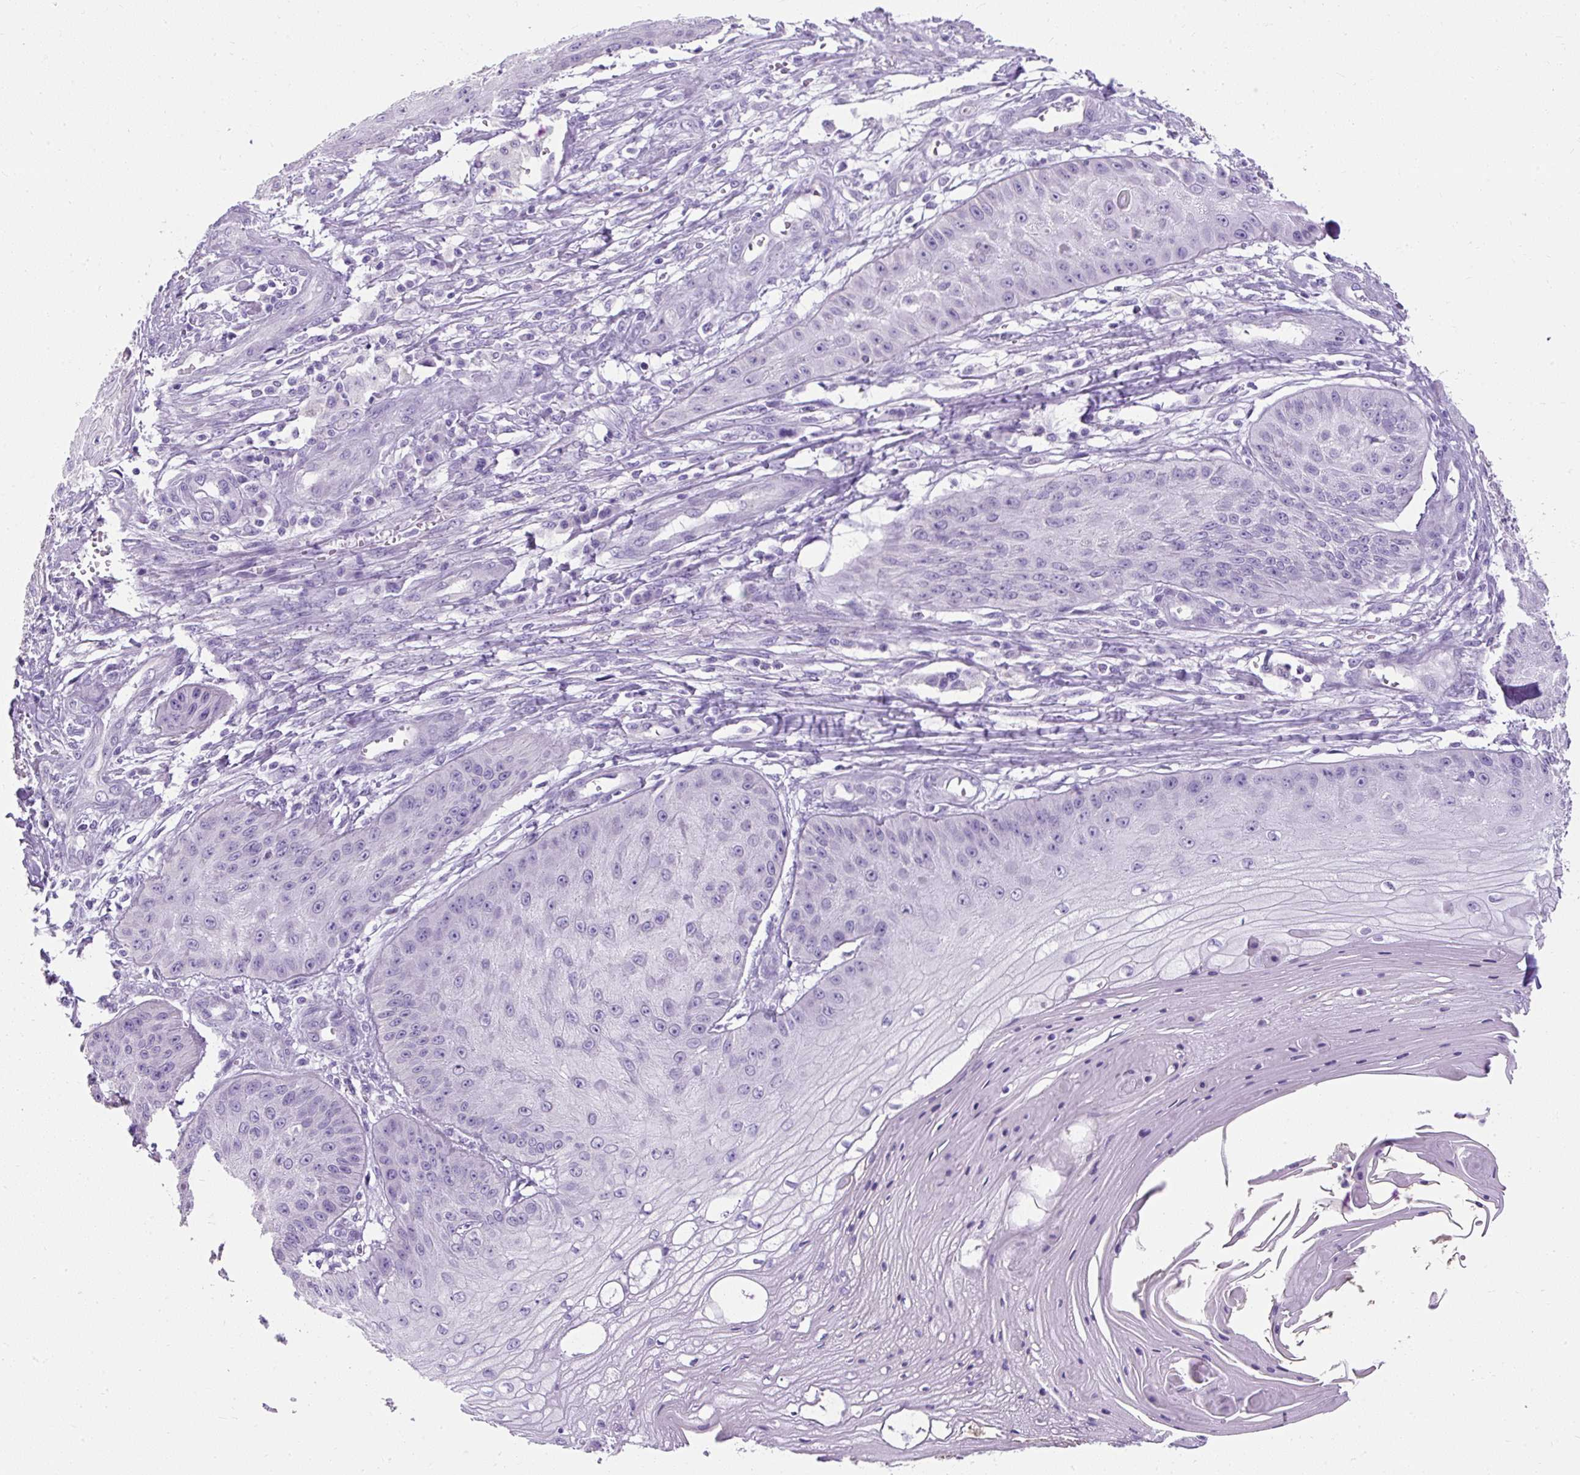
{"staining": {"intensity": "negative", "quantity": "none", "location": "none"}, "tissue": "skin cancer", "cell_type": "Tumor cells", "image_type": "cancer", "snomed": [{"axis": "morphology", "description": "Squamous cell carcinoma, NOS"}, {"axis": "topography", "description": "Skin"}], "caption": "High power microscopy image of an IHC image of skin squamous cell carcinoma, revealing no significant staining in tumor cells.", "gene": "C2CD4C", "patient": {"sex": "male", "age": 70}}